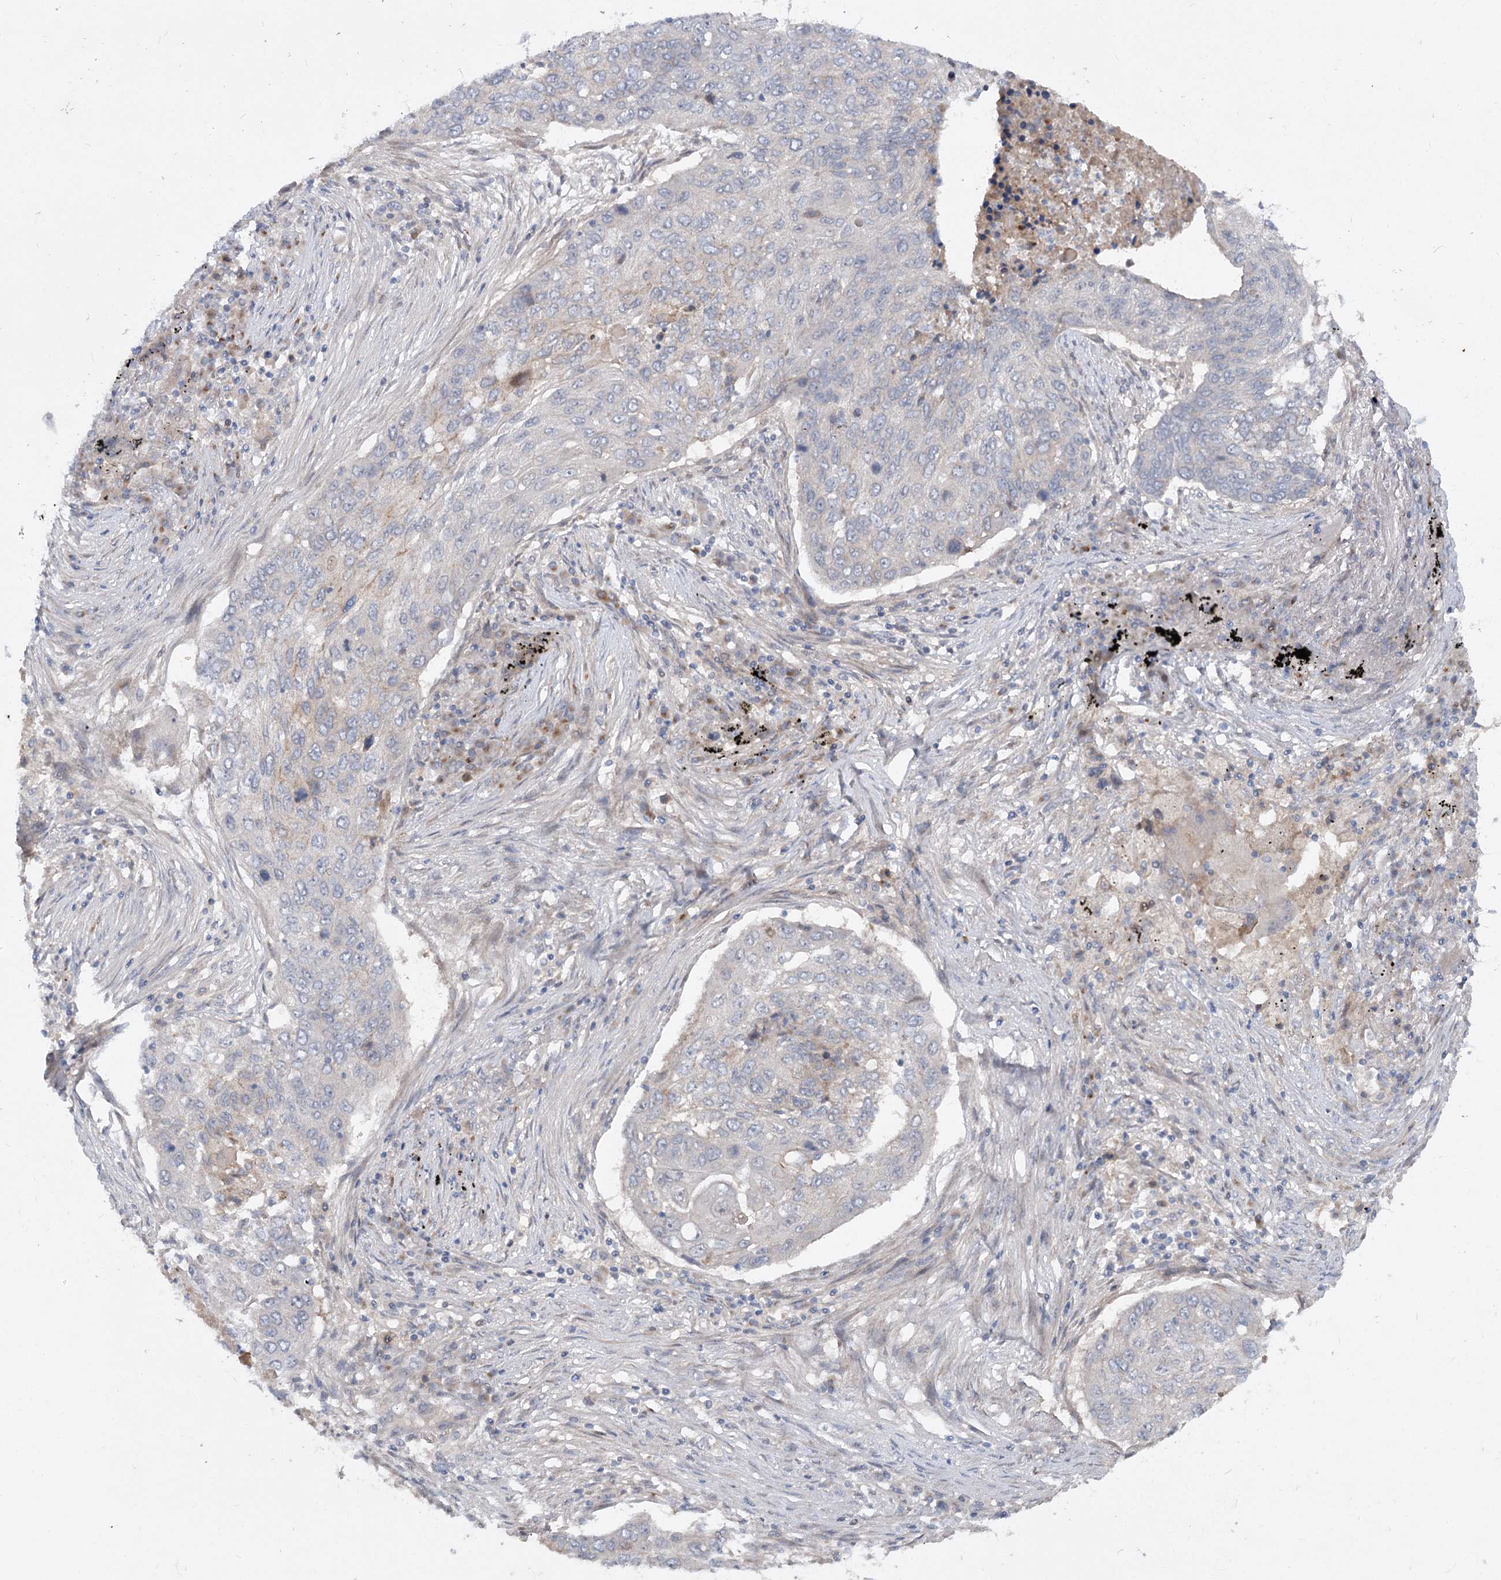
{"staining": {"intensity": "negative", "quantity": "none", "location": "none"}, "tissue": "lung cancer", "cell_type": "Tumor cells", "image_type": "cancer", "snomed": [{"axis": "morphology", "description": "Squamous cell carcinoma, NOS"}, {"axis": "topography", "description": "Lung"}], "caption": "Immunohistochemistry (IHC) of human lung cancer (squamous cell carcinoma) reveals no staining in tumor cells.", "gene": "FGF19", "patient": {"sex": "female", "age": 63}}